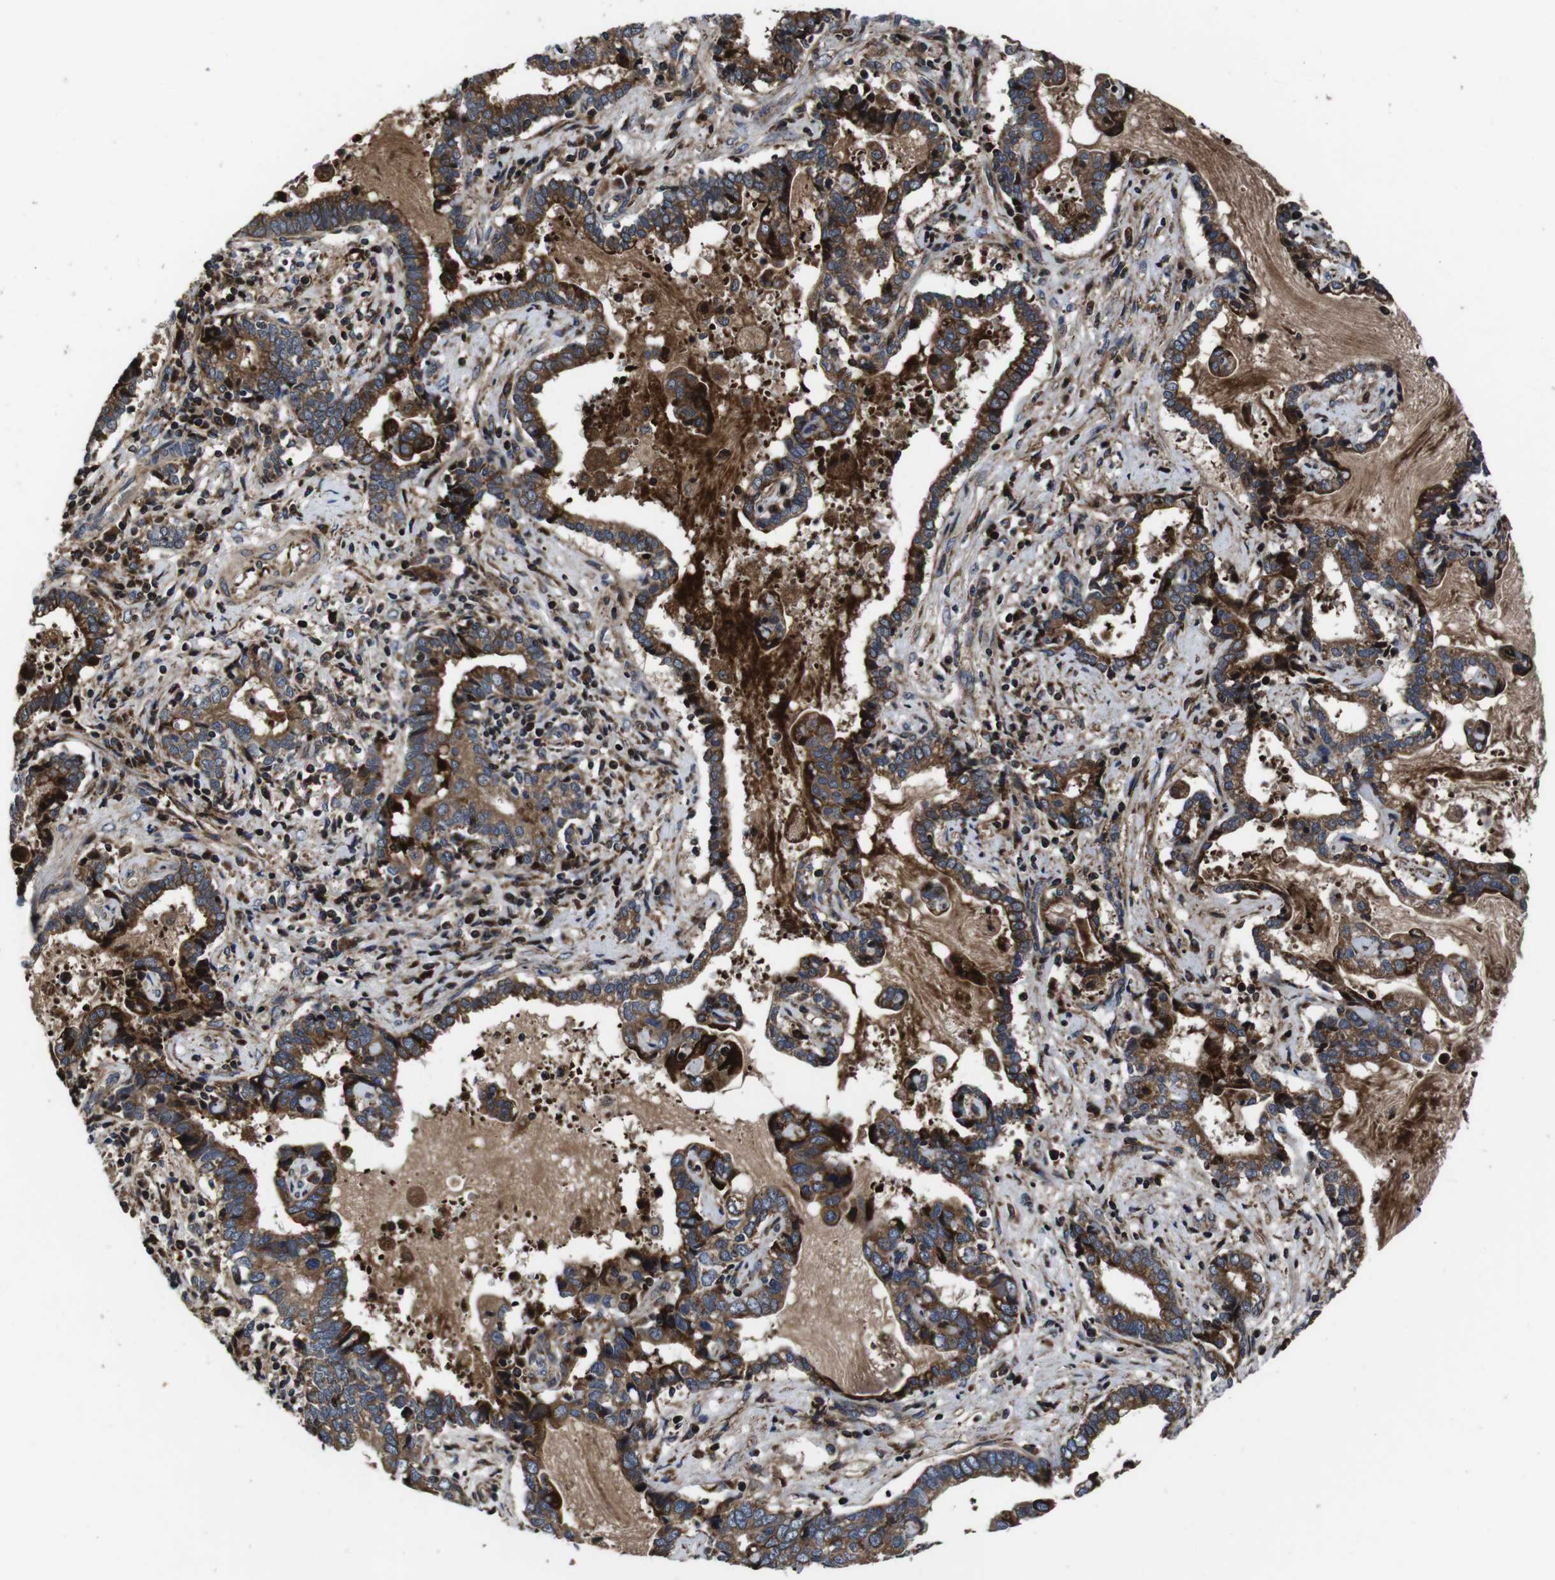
{"staining": {"intensity": "strong", "quantity": ">75%", "location": "cytoplasmic/membranous"}, "tissue": "liver cancer", "cell_type": "Tumor cells", "image_type": "cancer", "snomed": [{"axis": "morphology", "description": "Cholangiocarcinoma"}, {"axis": "topography", "description": "Liver"}], "caption": "Tumor cells reveal high levels of strong cytoplasmic/membranous staining in about >75% of cells in human liver cancer.", "gene": "SMYD3", "patient": {"sex": "male", "age": 57}}